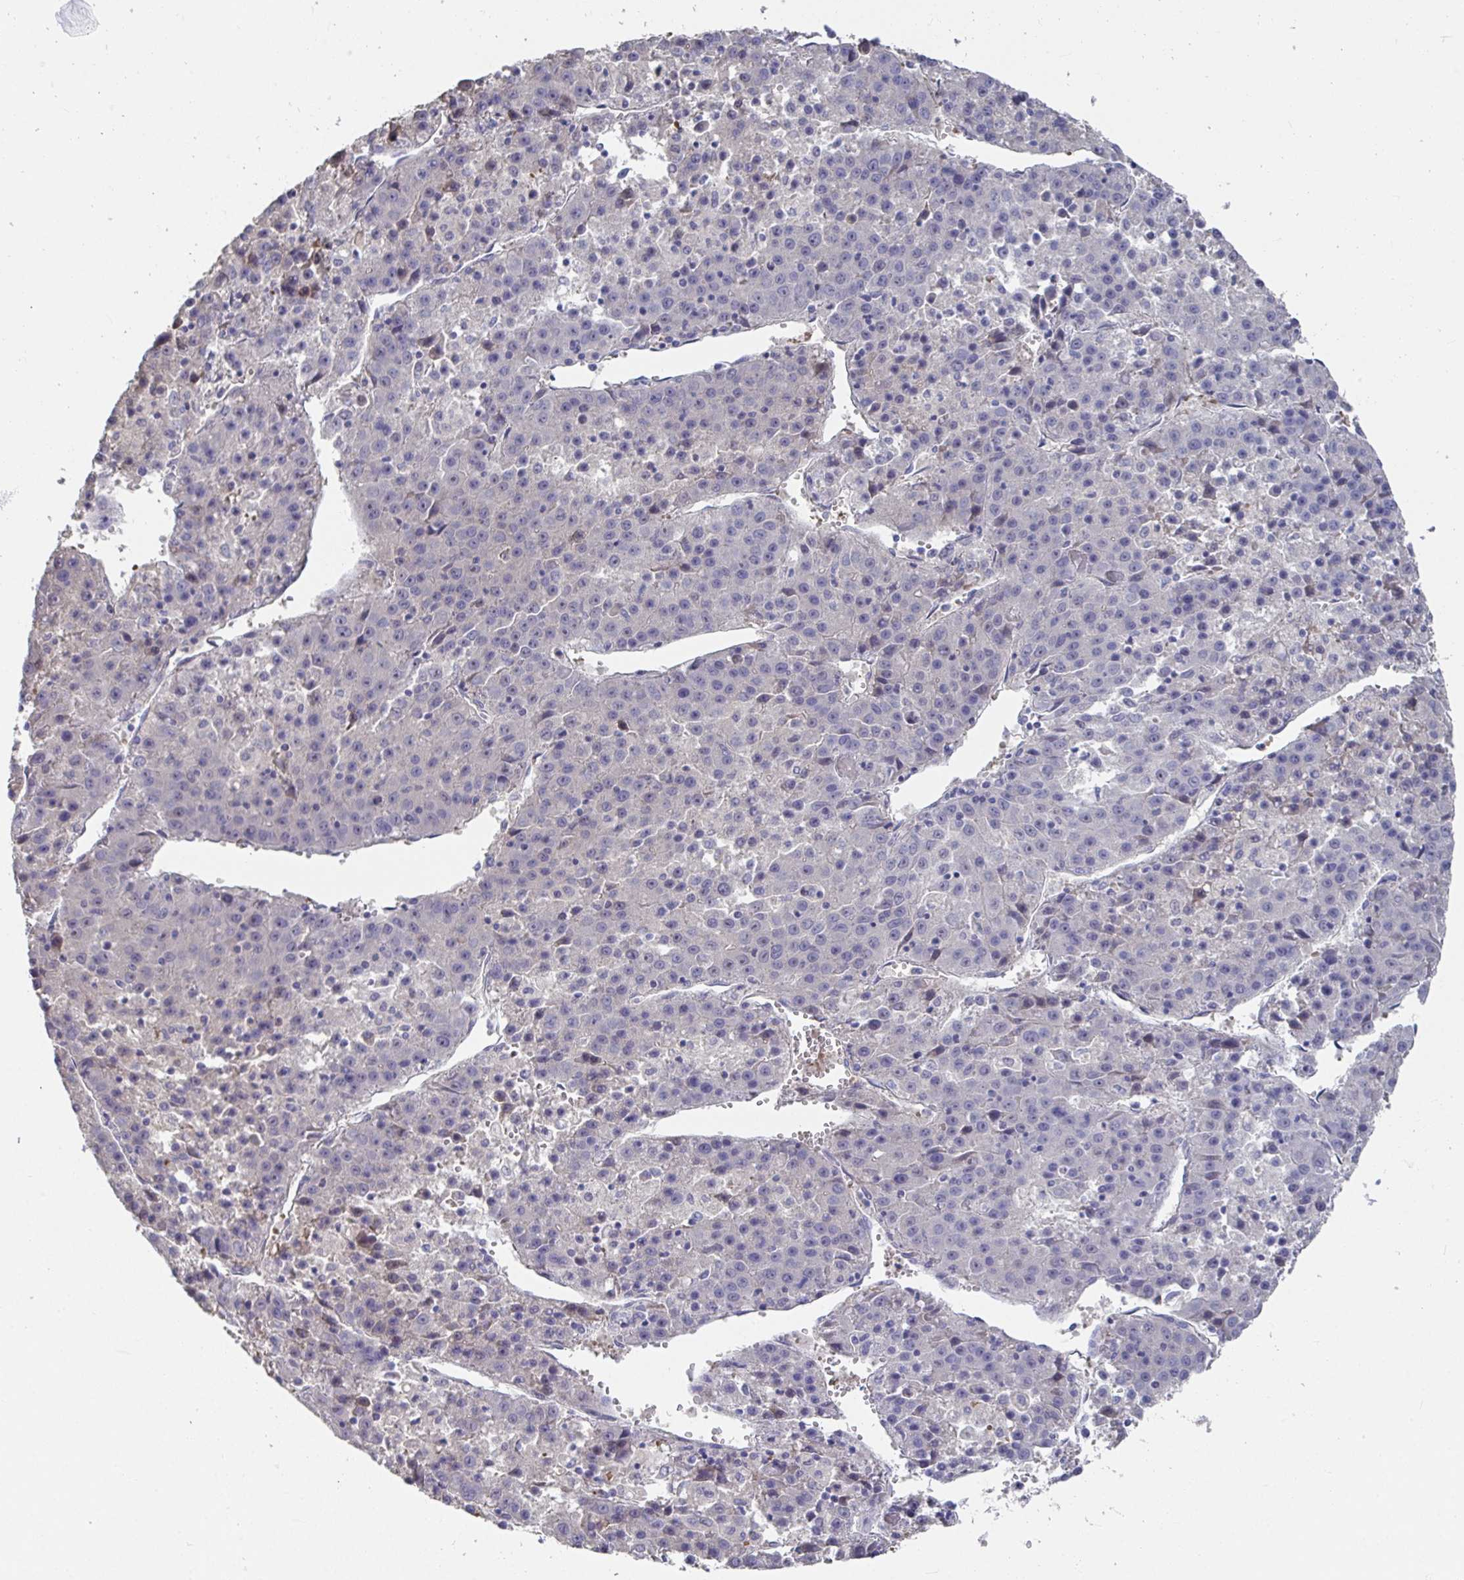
{"staining": {"intensity": "negative", "quantity": "none", "location": "none"}, "tissue": "liver cancer", "cell_type": "Tumor cells", "image_type": "cancer", "snomed": [{"axis": "morphology", "description": "Carcinoma, Hepatocellular, NOS"}, {"axis": "topography", "description": "Liver"}], "caption": "IHC of hepatocellular carcinoma (liver) reveals no expression in tumor cells.", "gene": "ANO5", "patient": {"sex": "female", "age": 53}}